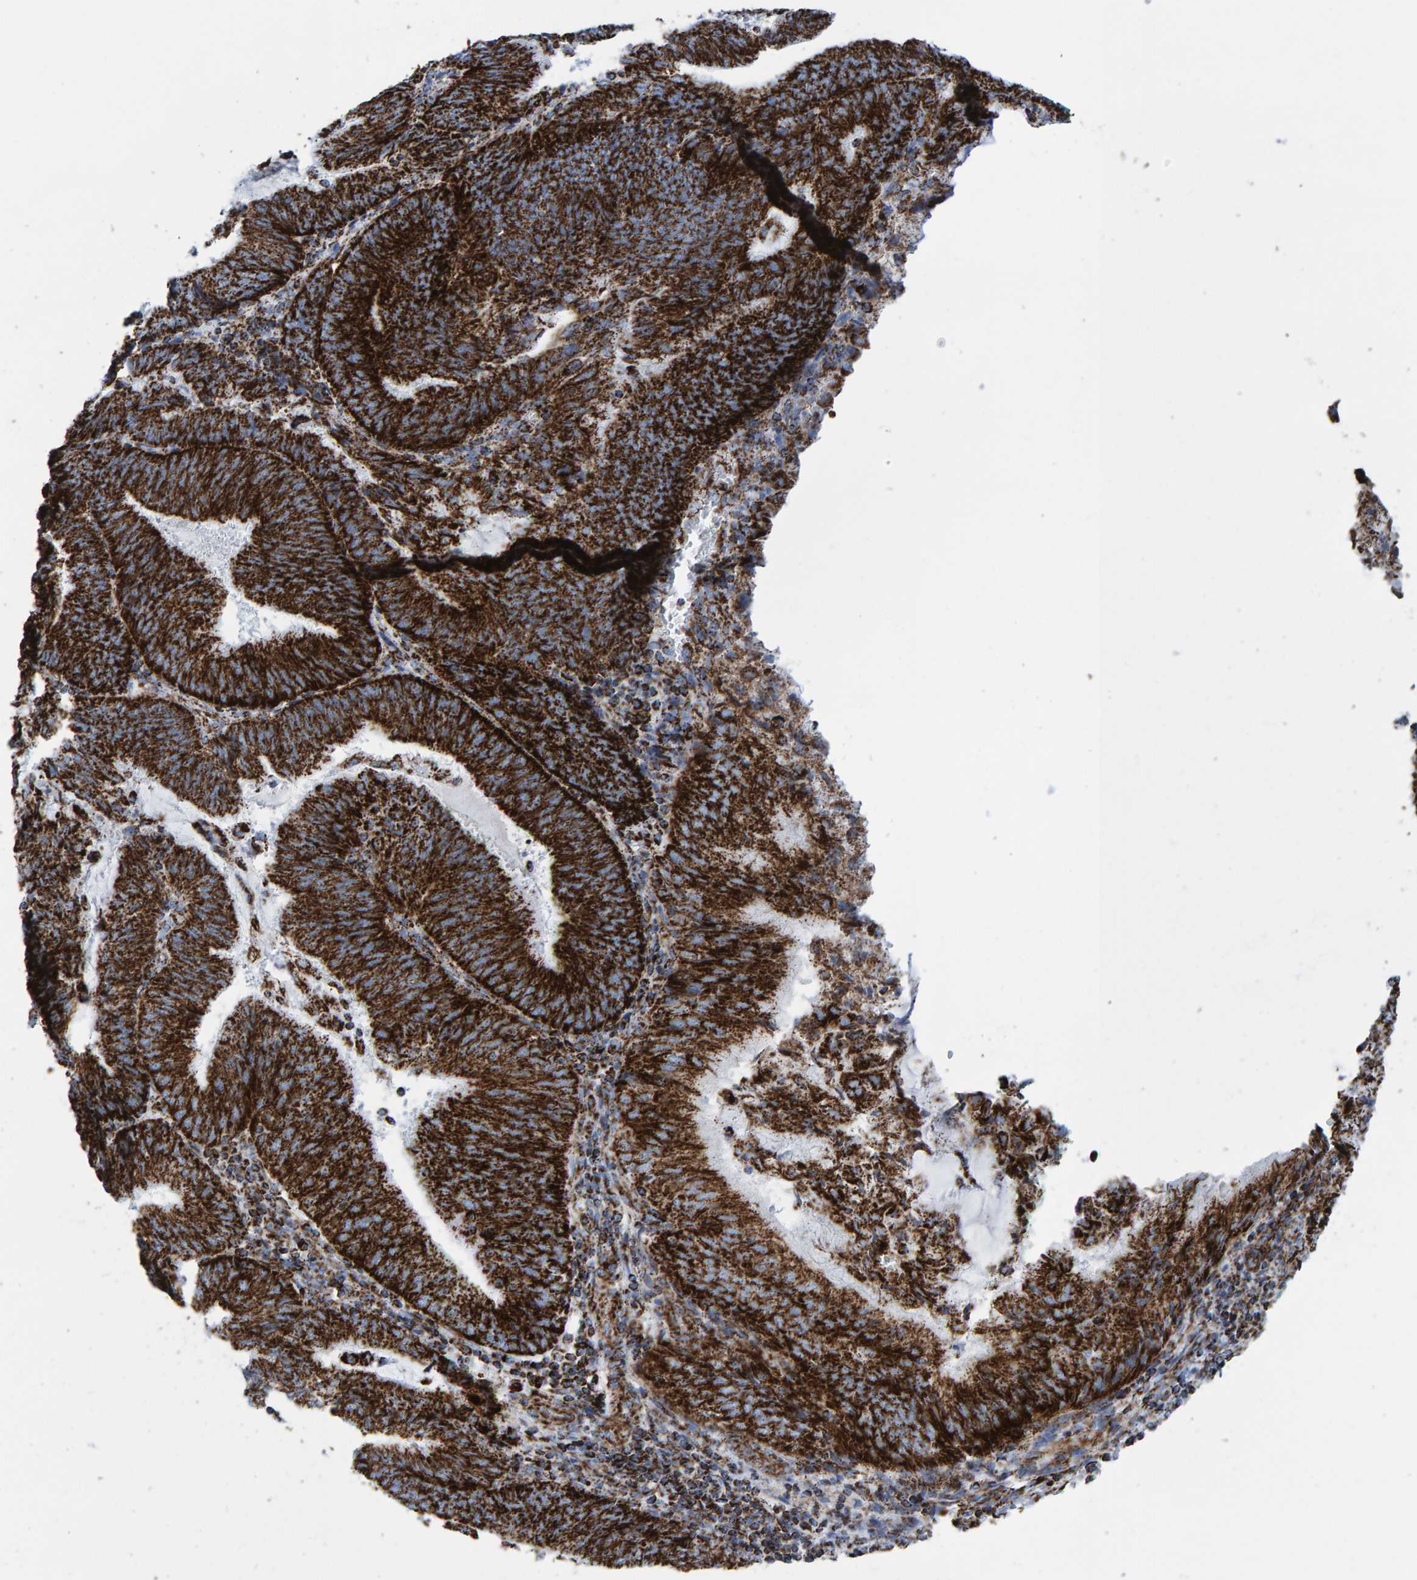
{"staining": {"intensity": "strong", "quantity": ">75%", "location": "cytoplasmic/membranous"}, "tissue": "endometrial cancer", "cell_type": "Tumor cells", "image_type": "cancer", "snomed": [{"axis": "morphology", "description": "Adenocarcinoma, NOS"}, {"axis": "topography", "description": "Endometrium"}], "caption": "Protein analysis of endometrial cancer (adenocarcinoma) tissue shows strong cytoplasmic/membranous positivity in about >75% of tumor cells.", "gene": "ENSG00000262660", "patient": {"sex": "female", "age": 81}}